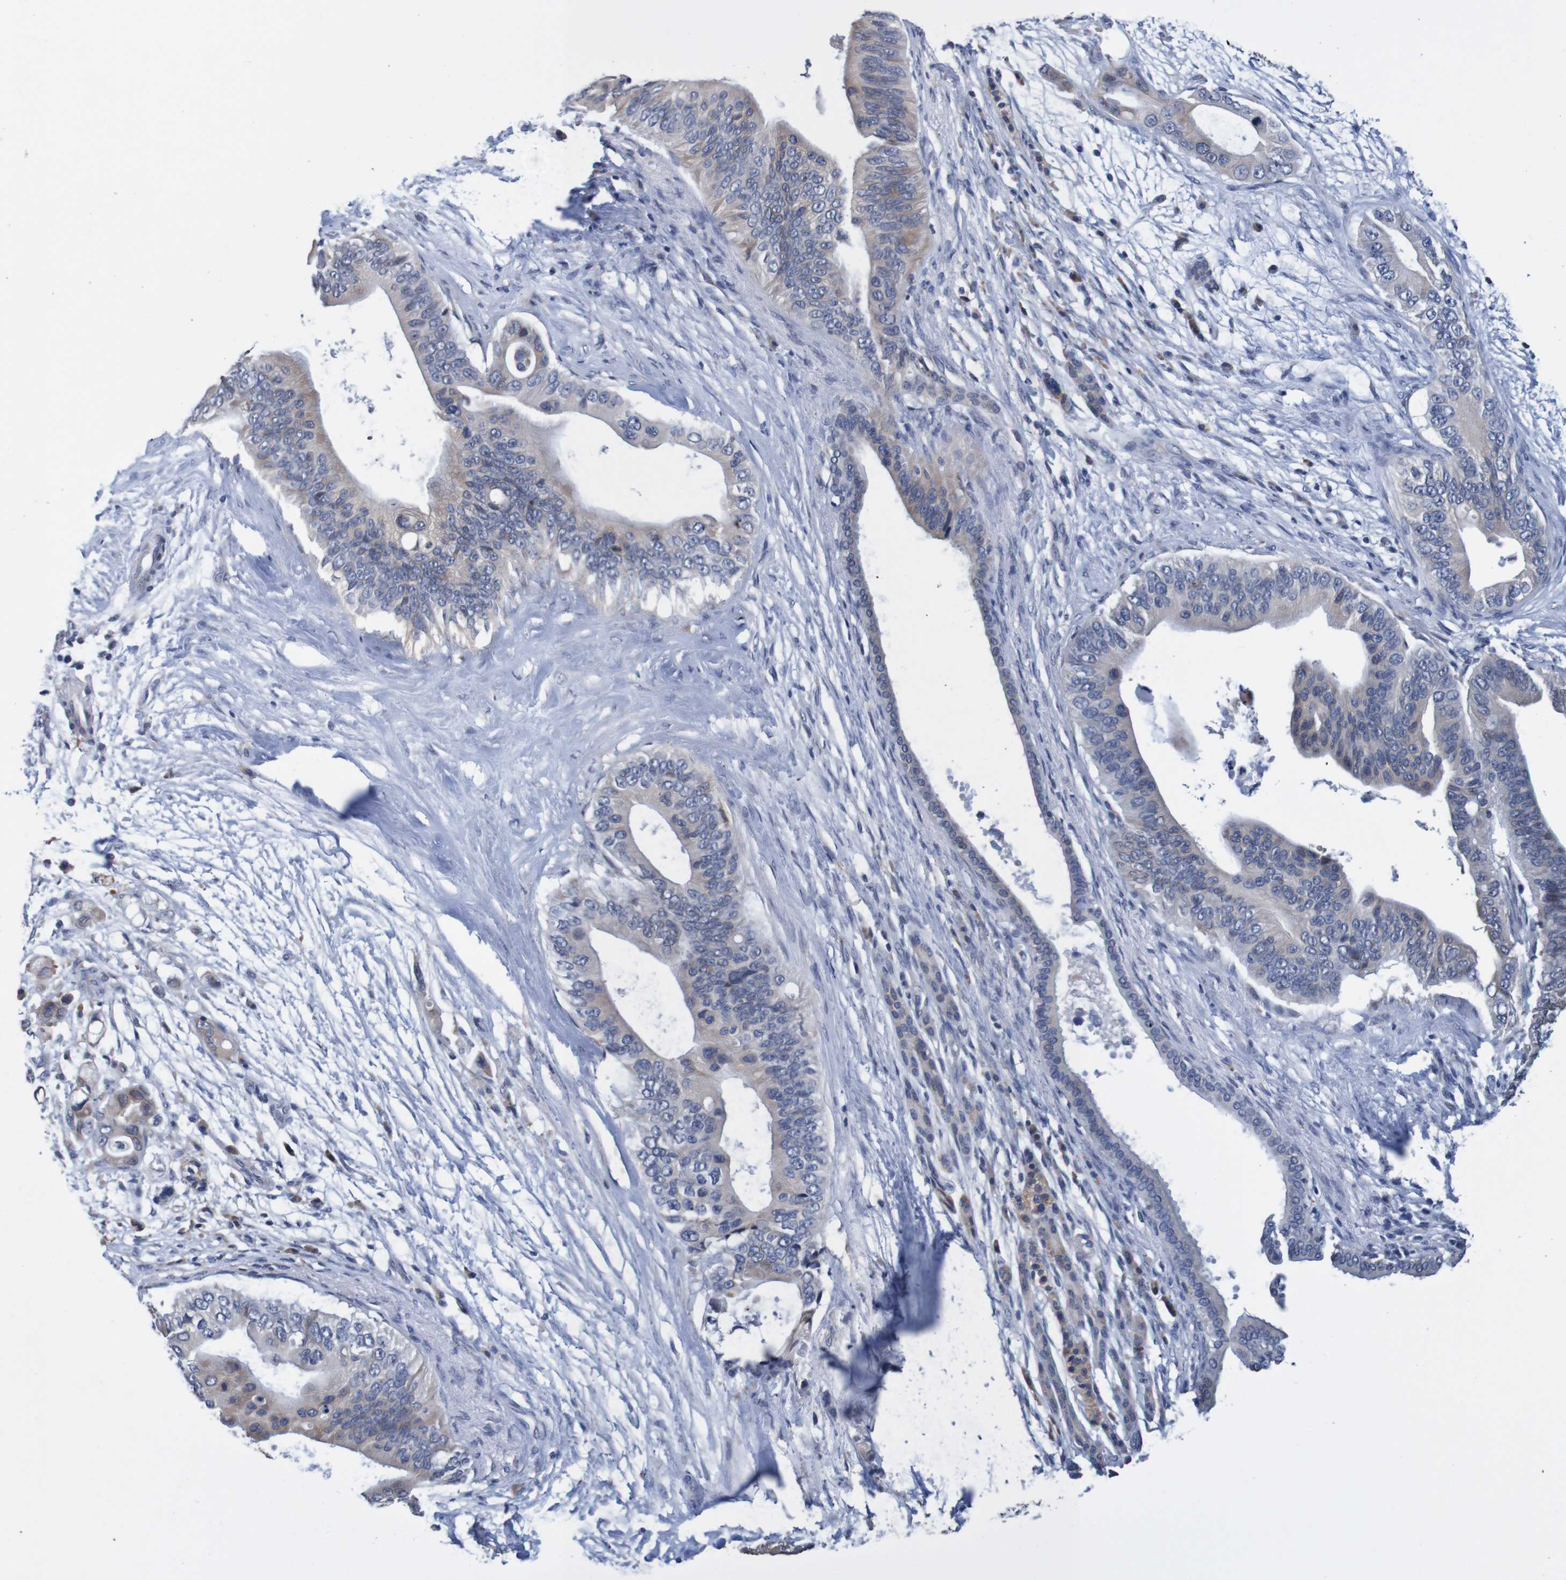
{"staining": {"intensity": "weak", "quantity": "25%-75%", "location": "cytoplasmic/membranous"}, "tissue": "pancreatic cancer", "cell_type": "Tumor cells", "image_type": "cancer", "snomed": [{"axis": "morphology", "description": "Adenocarcinoma, NOS"}, {"axis": "topography", "description": "Pancreas"}], "caption": "A low amount of weak cytoplasmic/membranous staining is identified in approximately 25%-75% of tumor cells in pancreatic cancer tissue.", "gene": "FIBP", "patient": {"sex": "male", "age": 77}}